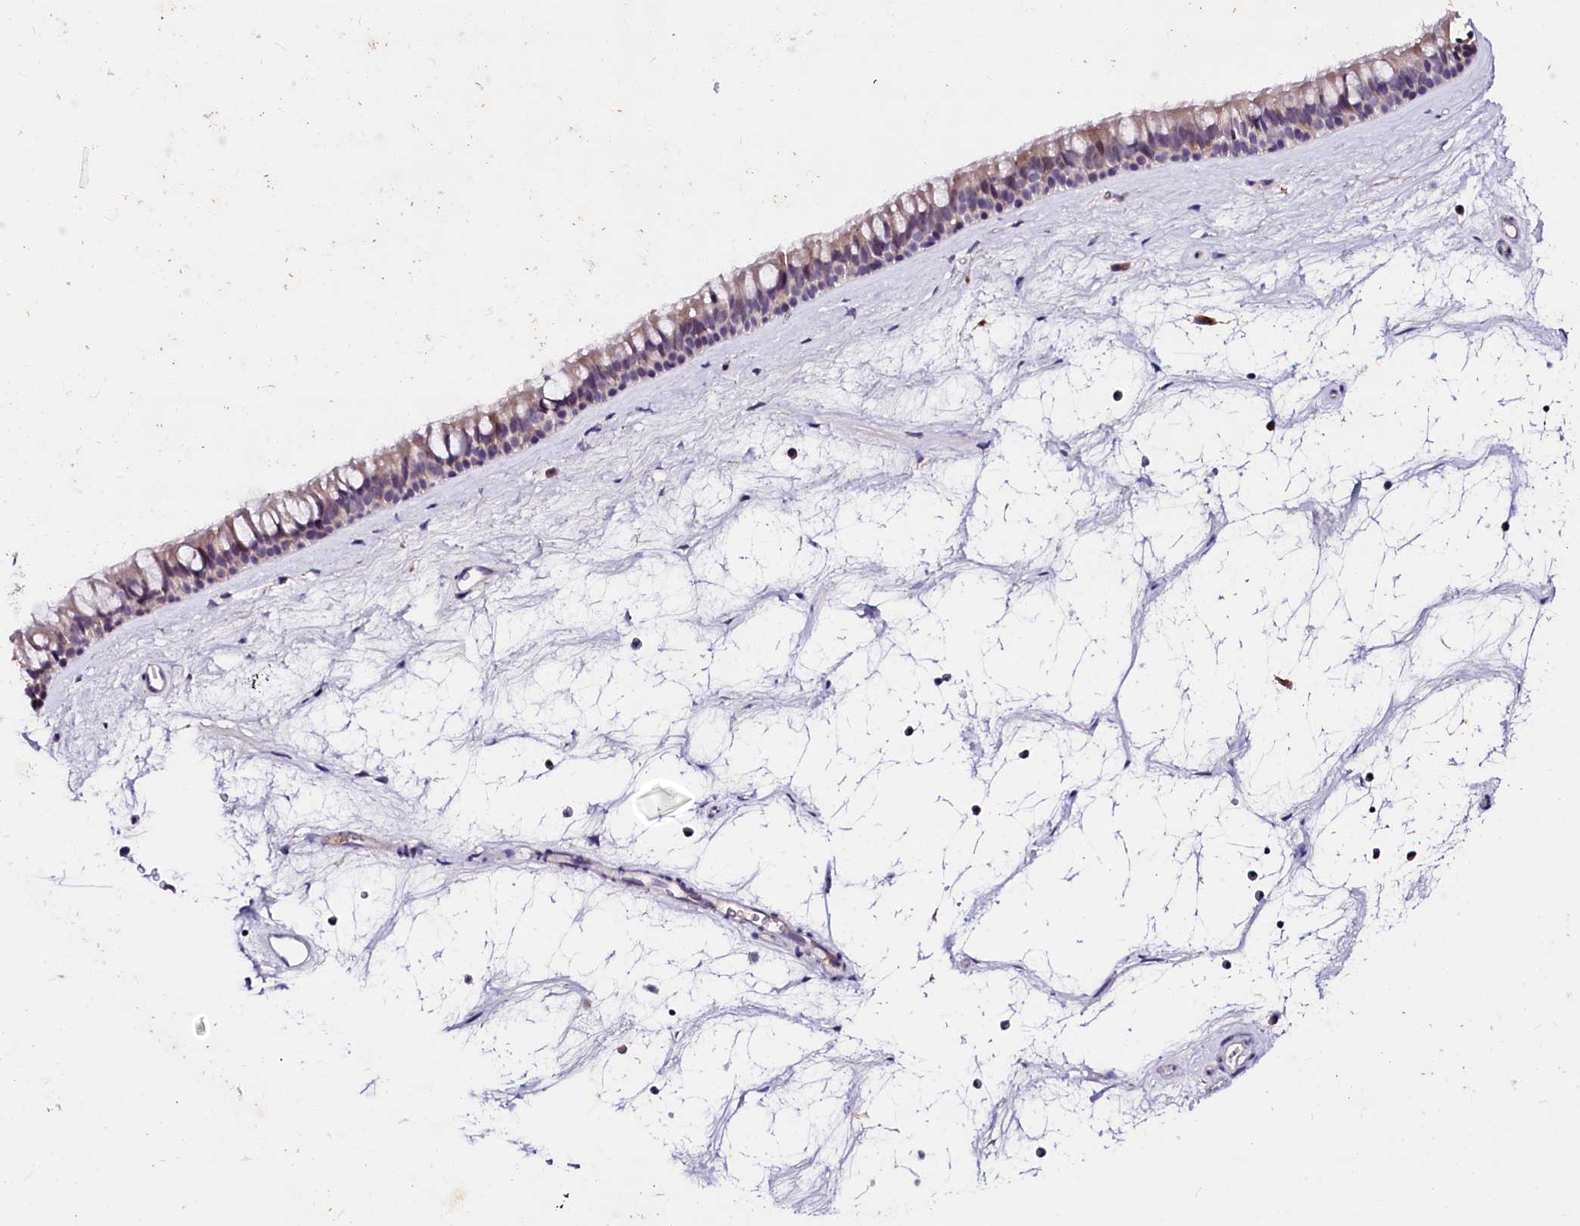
{"staining": {"intensity": "weak", "quantity": "25%-75%", "location": "cytoplasmic/membranous"}, "tissue": "nasopharynx", "cell_type": "Respiratory epithelial cells", "image_type": "normal", "snomed": [{"axis": "morphology", "description": "Normal tissue, NOS"}, {"axis": "topography", "description": "Nasopharynx"}], "caption": "Approximately 25%-75% of respiratory epithelial cells in benign nasopharynx demonstrate weak cytoplasmic/membranous protein expression as visualized by brown immunohistochemical staining.", "gene": "NALF1", "patient": {"sex": "male", "age": 64}}